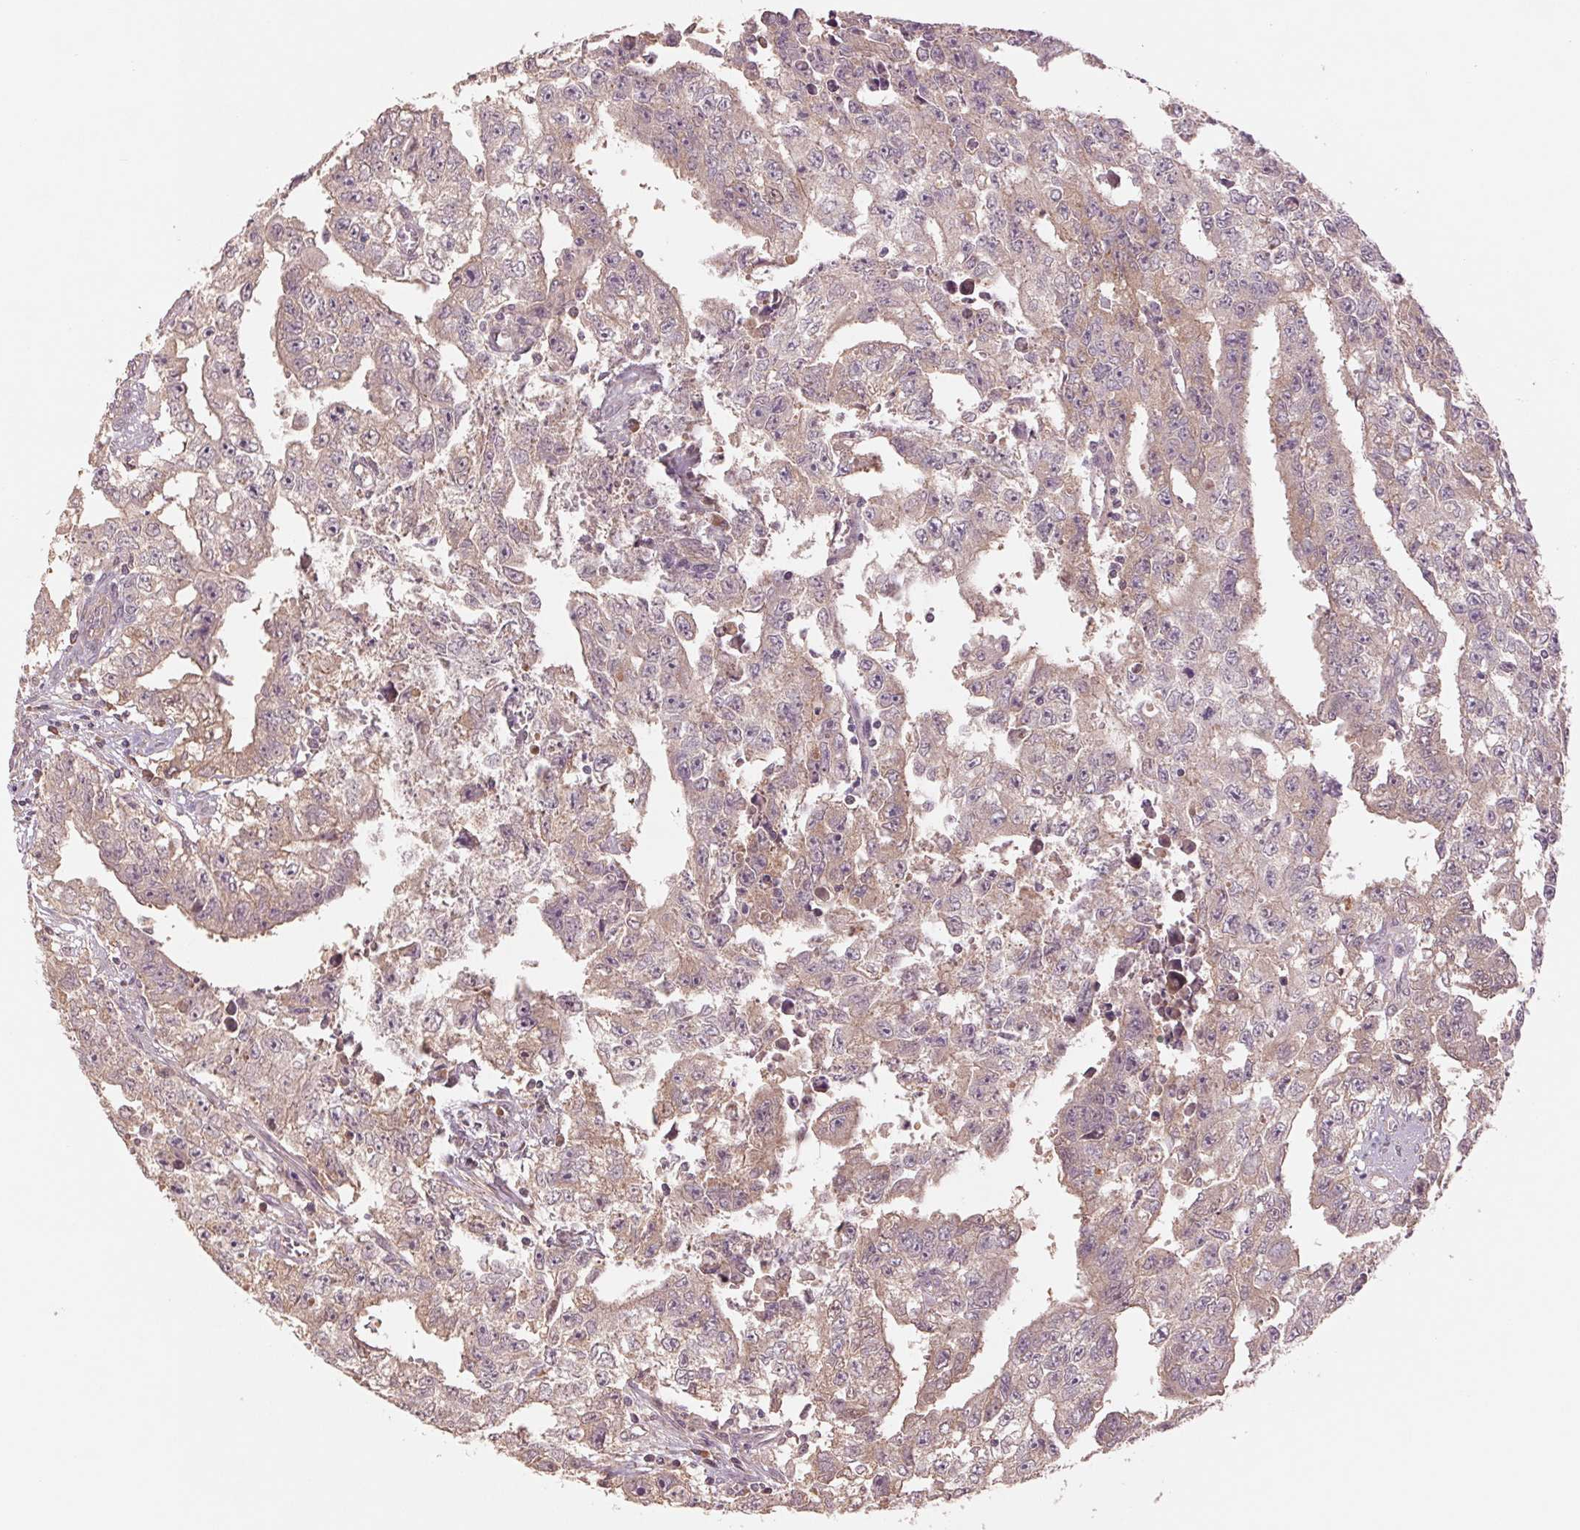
{"staining": {"intensity": "weak", "quantity": "<25%", "location": "cytoplasmic/membranous"}, "tissue": "testis cancer", "cell_type": "Tumor cells", "image_type": "cancer", "snomed": [{"axis": "morphology", "description": "Carcinoma, Embryonal, NOS"}, {"axis": "morphology", "description": "Teratoma, malignant, NOS"}, {"axis": "topography", "description": "Testis"}], "caption": "This is a image of immunohistochemistry (IHC) staining of malignant teratoma (testis), which shows no positivity in tumor cells.", "gene": "PPIA", "patient": {"sex": "male", "age": 24}}